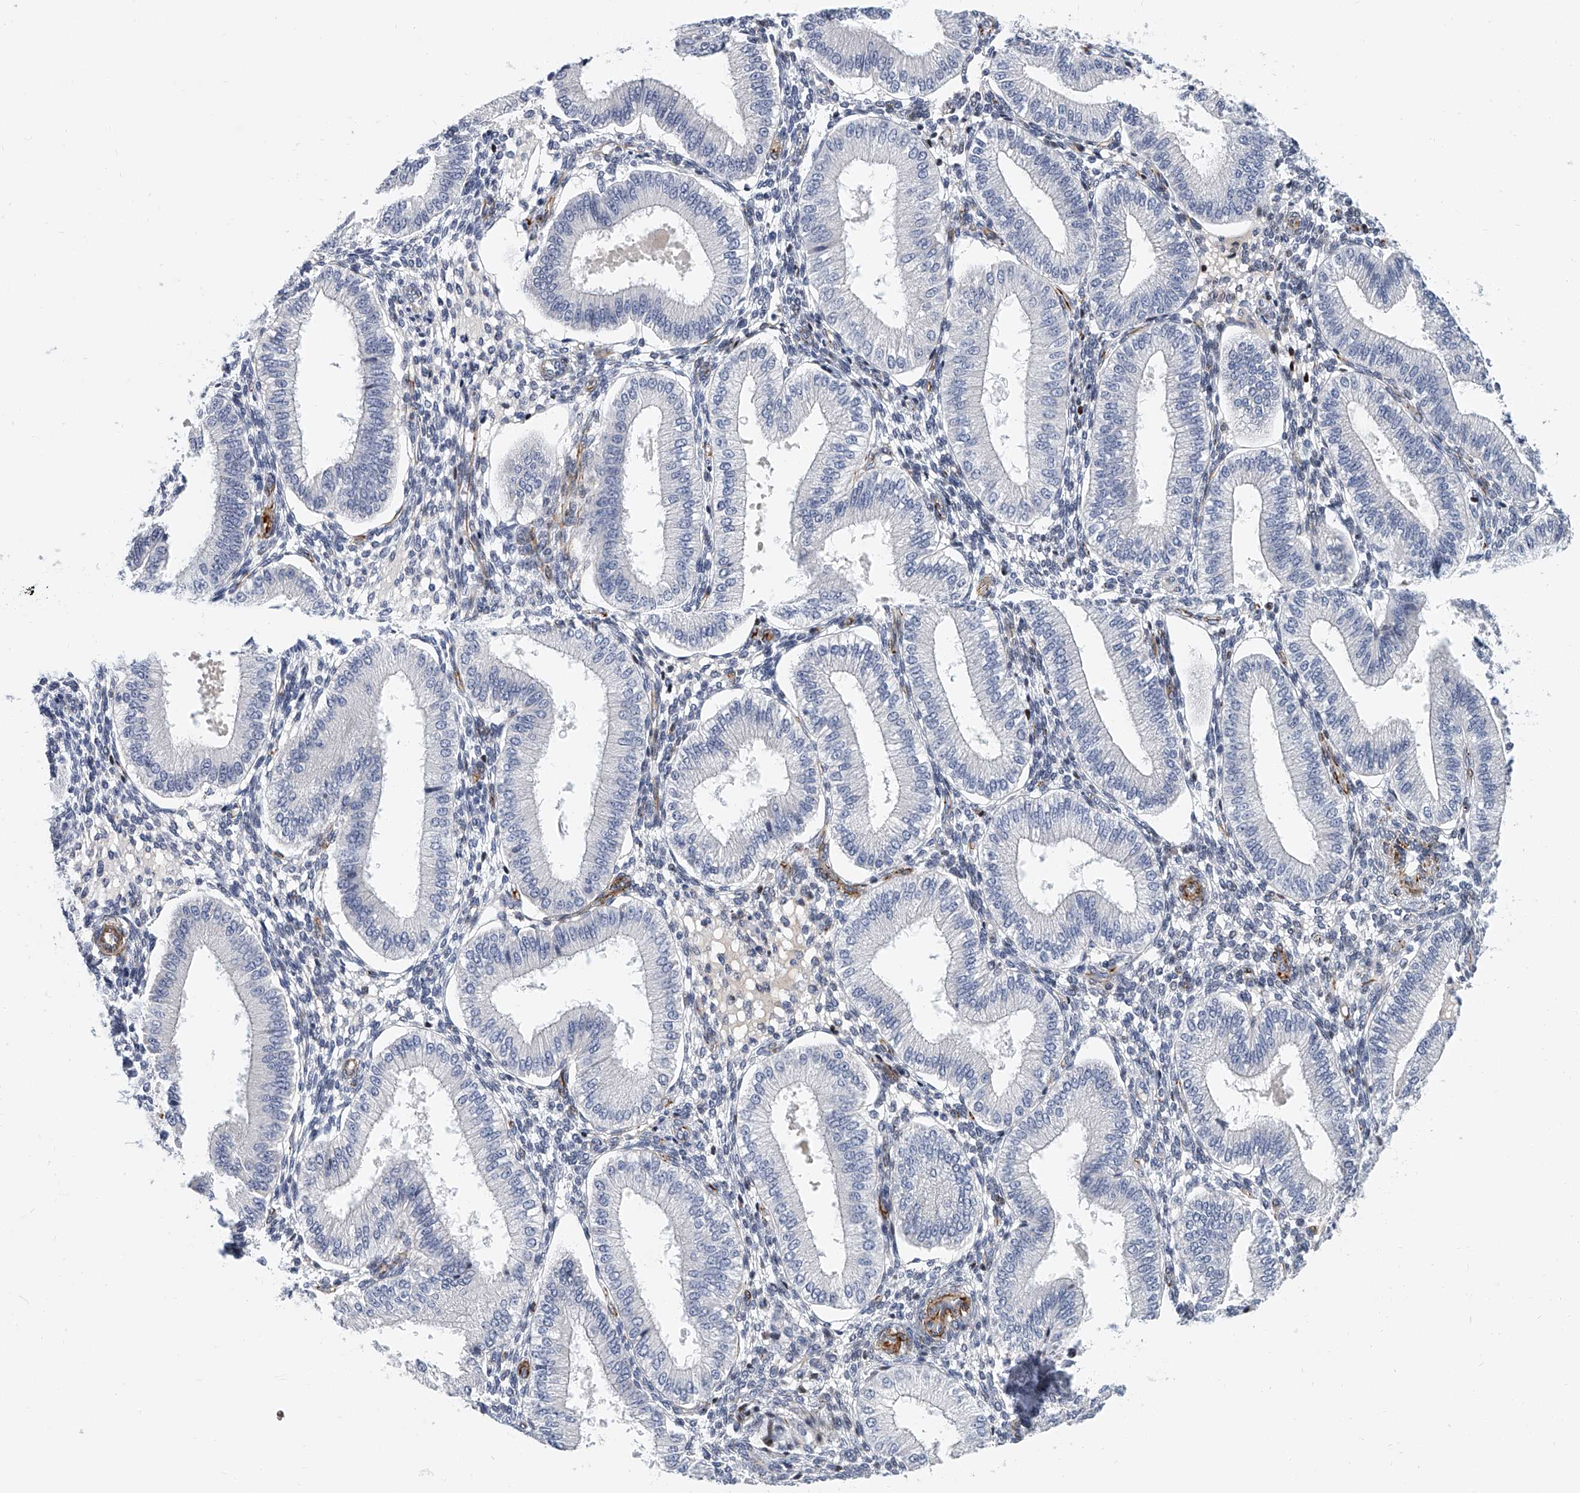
{"staining": {"intensity": "negative", "quantity": "none", "location": "none"}, "tissue": "endometrium", "cell_type": "Cells in endometrial stroma", "image_type": "normal", "snomed": [{"axis": "morphology", "description": "Normal tissue, NOS"}, {"axis": "topography", "description": "Endometrium"}], "caption": "High magnification brightfield microscopy of benign endometrium stained with DAB (3,3'-diaminobenzidine) (brown) and counterstained with hematoxylin (blue): cells in endometrial stroma show no significant expression. (Immunohistochemistry (ihc), brightfield microscopy, high magnification).", "gene": "KIRREL1", "patient": {"sex": "female", "age": 39}}